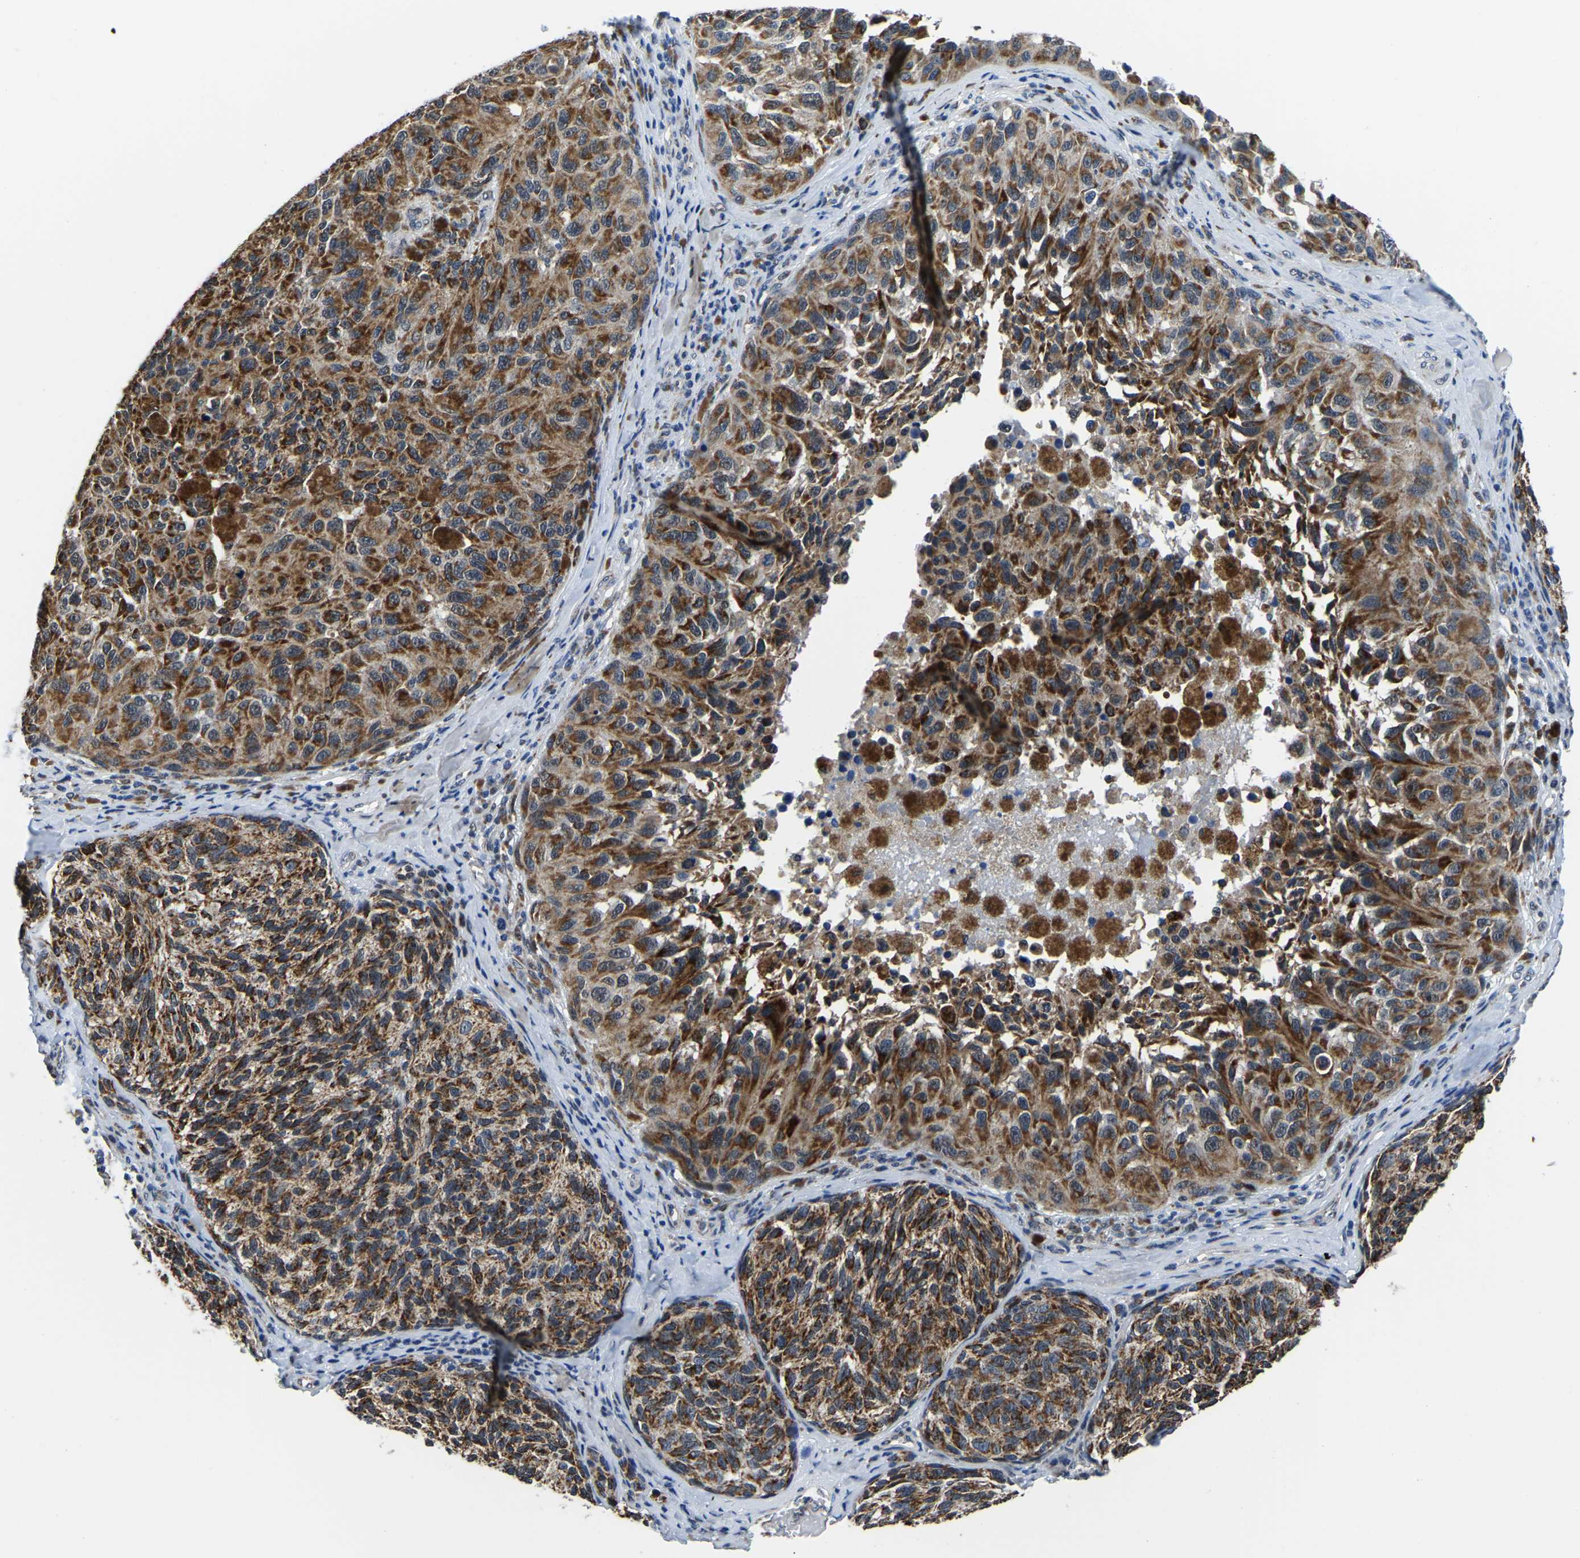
{"staining": {"intensity": "moderate", "quantity": ">75%", "location": "cytoplasmic/membranous"}, "tissue": "melanoma", "cell_type": "Tumor cells", "image_type": "cancer", "snomed": [{"axis": "morphology", "description": "Malignant melanoma, NOS"}, {"axis": "topography", "description": "Skin"}], "caption": "Immunohistochemistry (IHC) of human melanoma demonstrates medium levels of moderate cytoplasmic/membranous expression in approximately >75% of tumor cells.", "gene": "BNIP3L", "patient": {"sex": "female", "age": 73}}